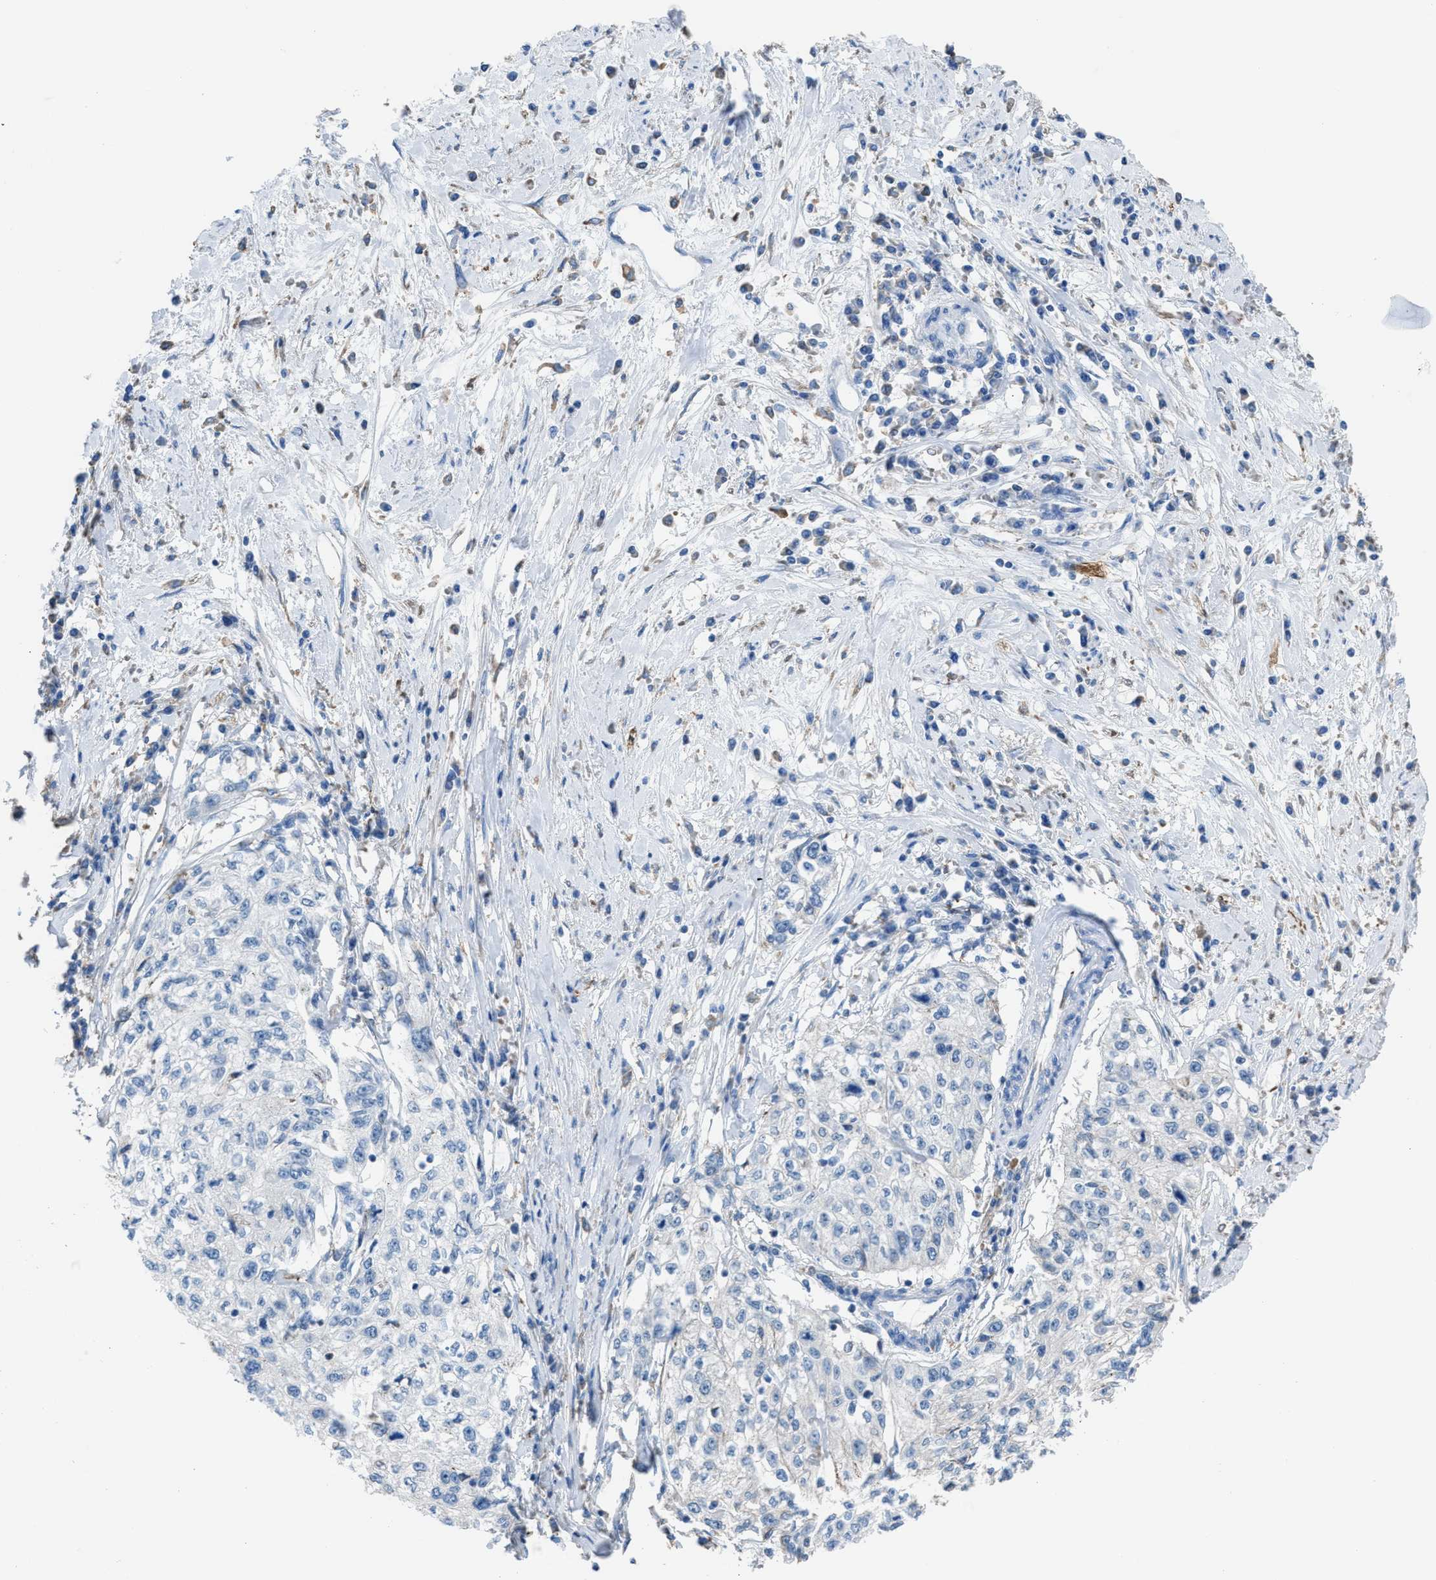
{"staining": {"intensity": "negative", "quantity": "none", "location": "none"}, "tissue": "cervical cancer", "cell_type": "Tumor cells", "image_type": "cancer", "snomed": [{"axis": "morphology", "description": "Squamous cell carcinoma, NOS"}, {"axis": "topography", "description": "Cervix"}], "caption": "Immunohistochemical staining of human squamous cell carcinoma (cervical) shows no significant staining in tumor cells.", "gene": "CA3", "patient": {"sex": "female", "age": 57}}